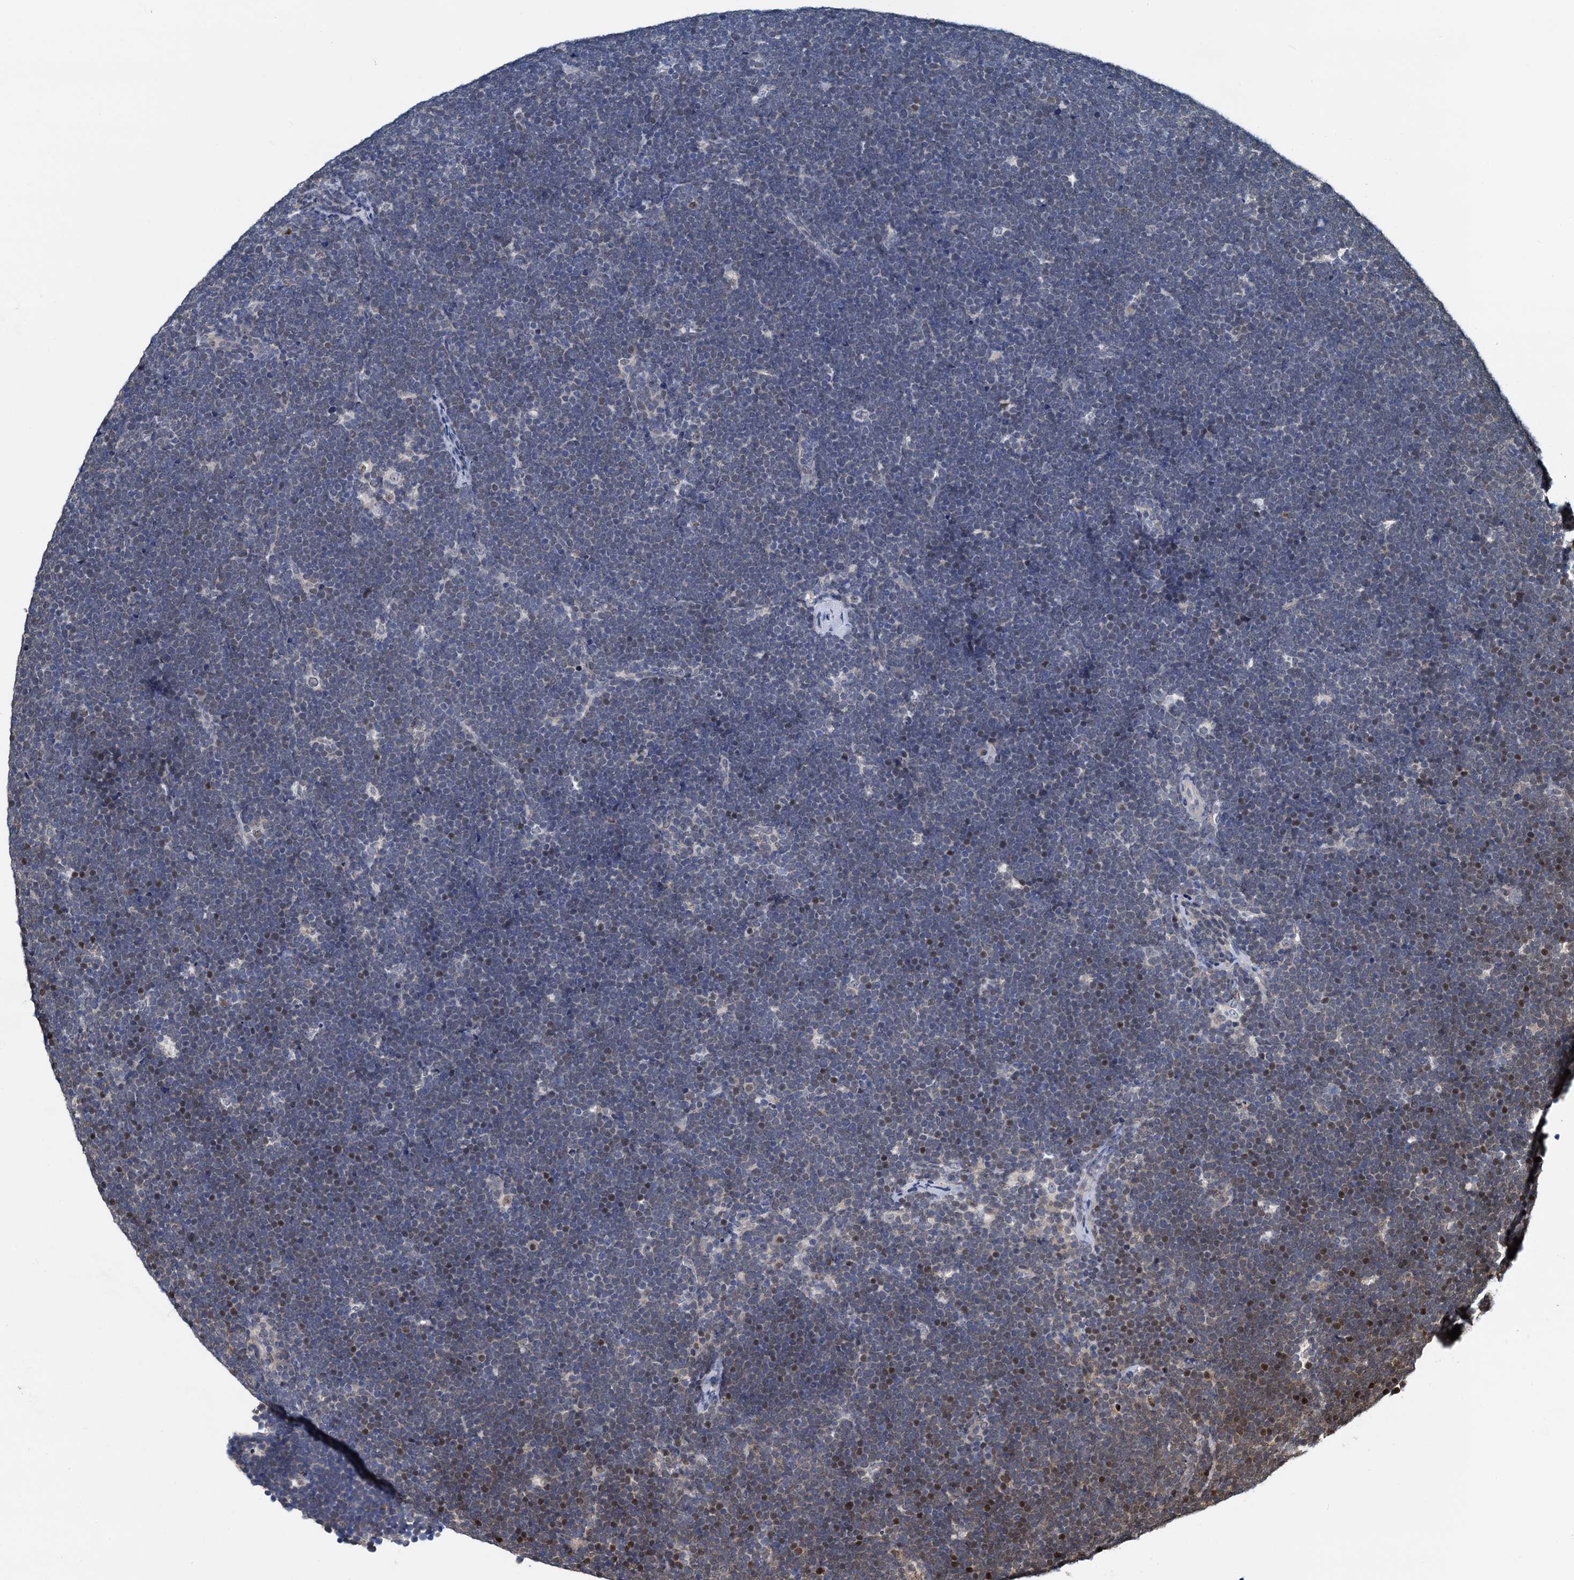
{"staining": {"intensity": "moderate", "quantity": "<25%", "location": "nuclear"}, "tissue": "lymphoma", "cell_type": "Tumor cells", "image_type": "cancer", "snomed": [{"axis": "morphology", "description": "Malignant lymphoma, non-Hodgkin's type, High grade"}, {"axis": "topography", "description": "Lymph node"}], "caption": "High-power microscopy captured an immunohistochemistry (IHC) histopathology image of high-grade malignant lymphoma, non-Hodgkin's type, revealing moderate nuclear positivity in about <25% of tumor cells.", "gene": "PTGES3", "patient": {"sex": "male", "age": 13}}